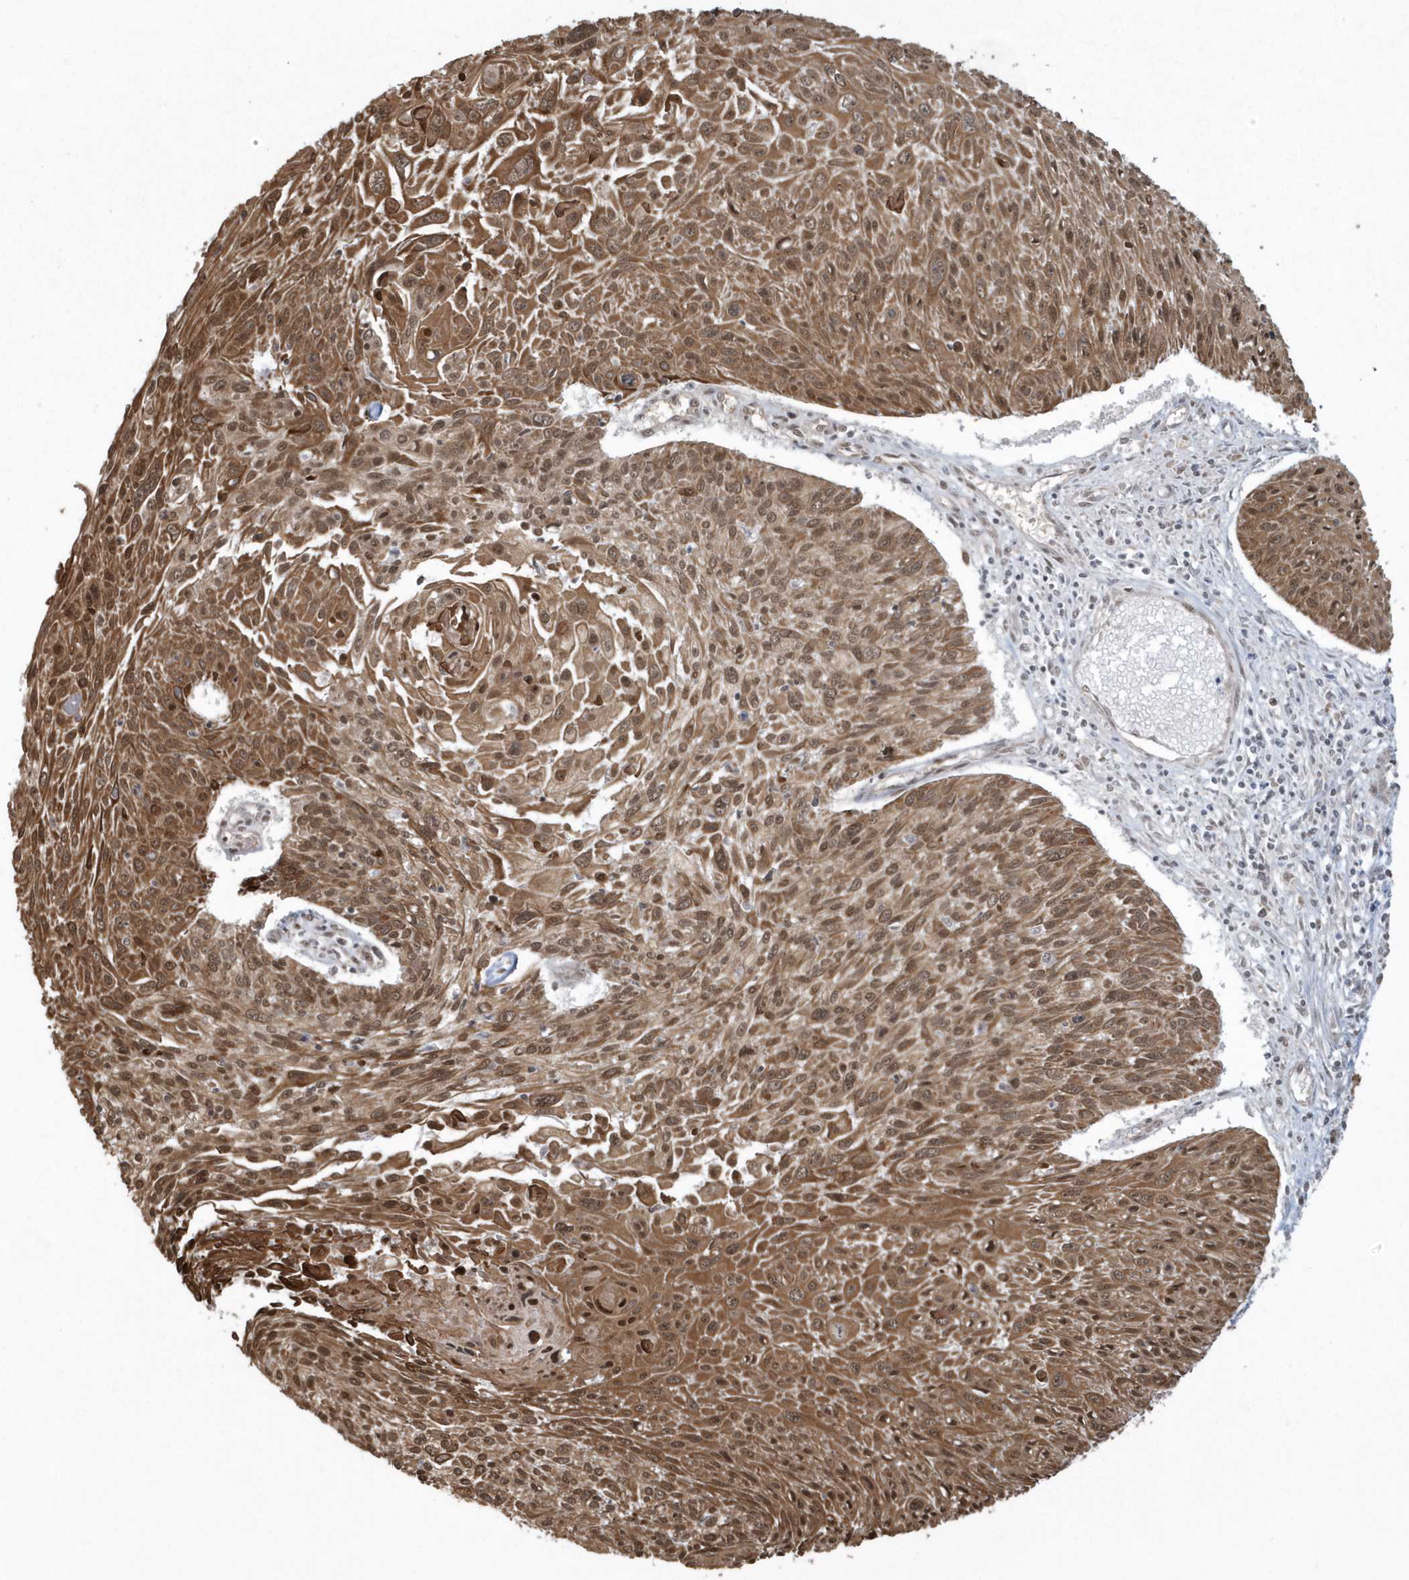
{"staining": {"intensity": "moderate", "quantity": ">75%", "location": "cytoplasmic/membranous,nuclear"}, "tissue": "cervical cancer", "cell_type": "Tumor cells", "image_type": "cancer", "snomed": [{"axis": "morphology", "description": "Squamous cell carcinoma, NOS"}, {"axis": "topography", "description": "Cervix"}], "caption": "Moderate cytoplasmic/membranous and nuclear staining for a protein is appreciated in approximately >75% of tumor cells of cervical cancer (squamous cell carcinoma) using IHC.", "gene": "EPB41L4A", "patient": {"sex": "female", "age": 51}}